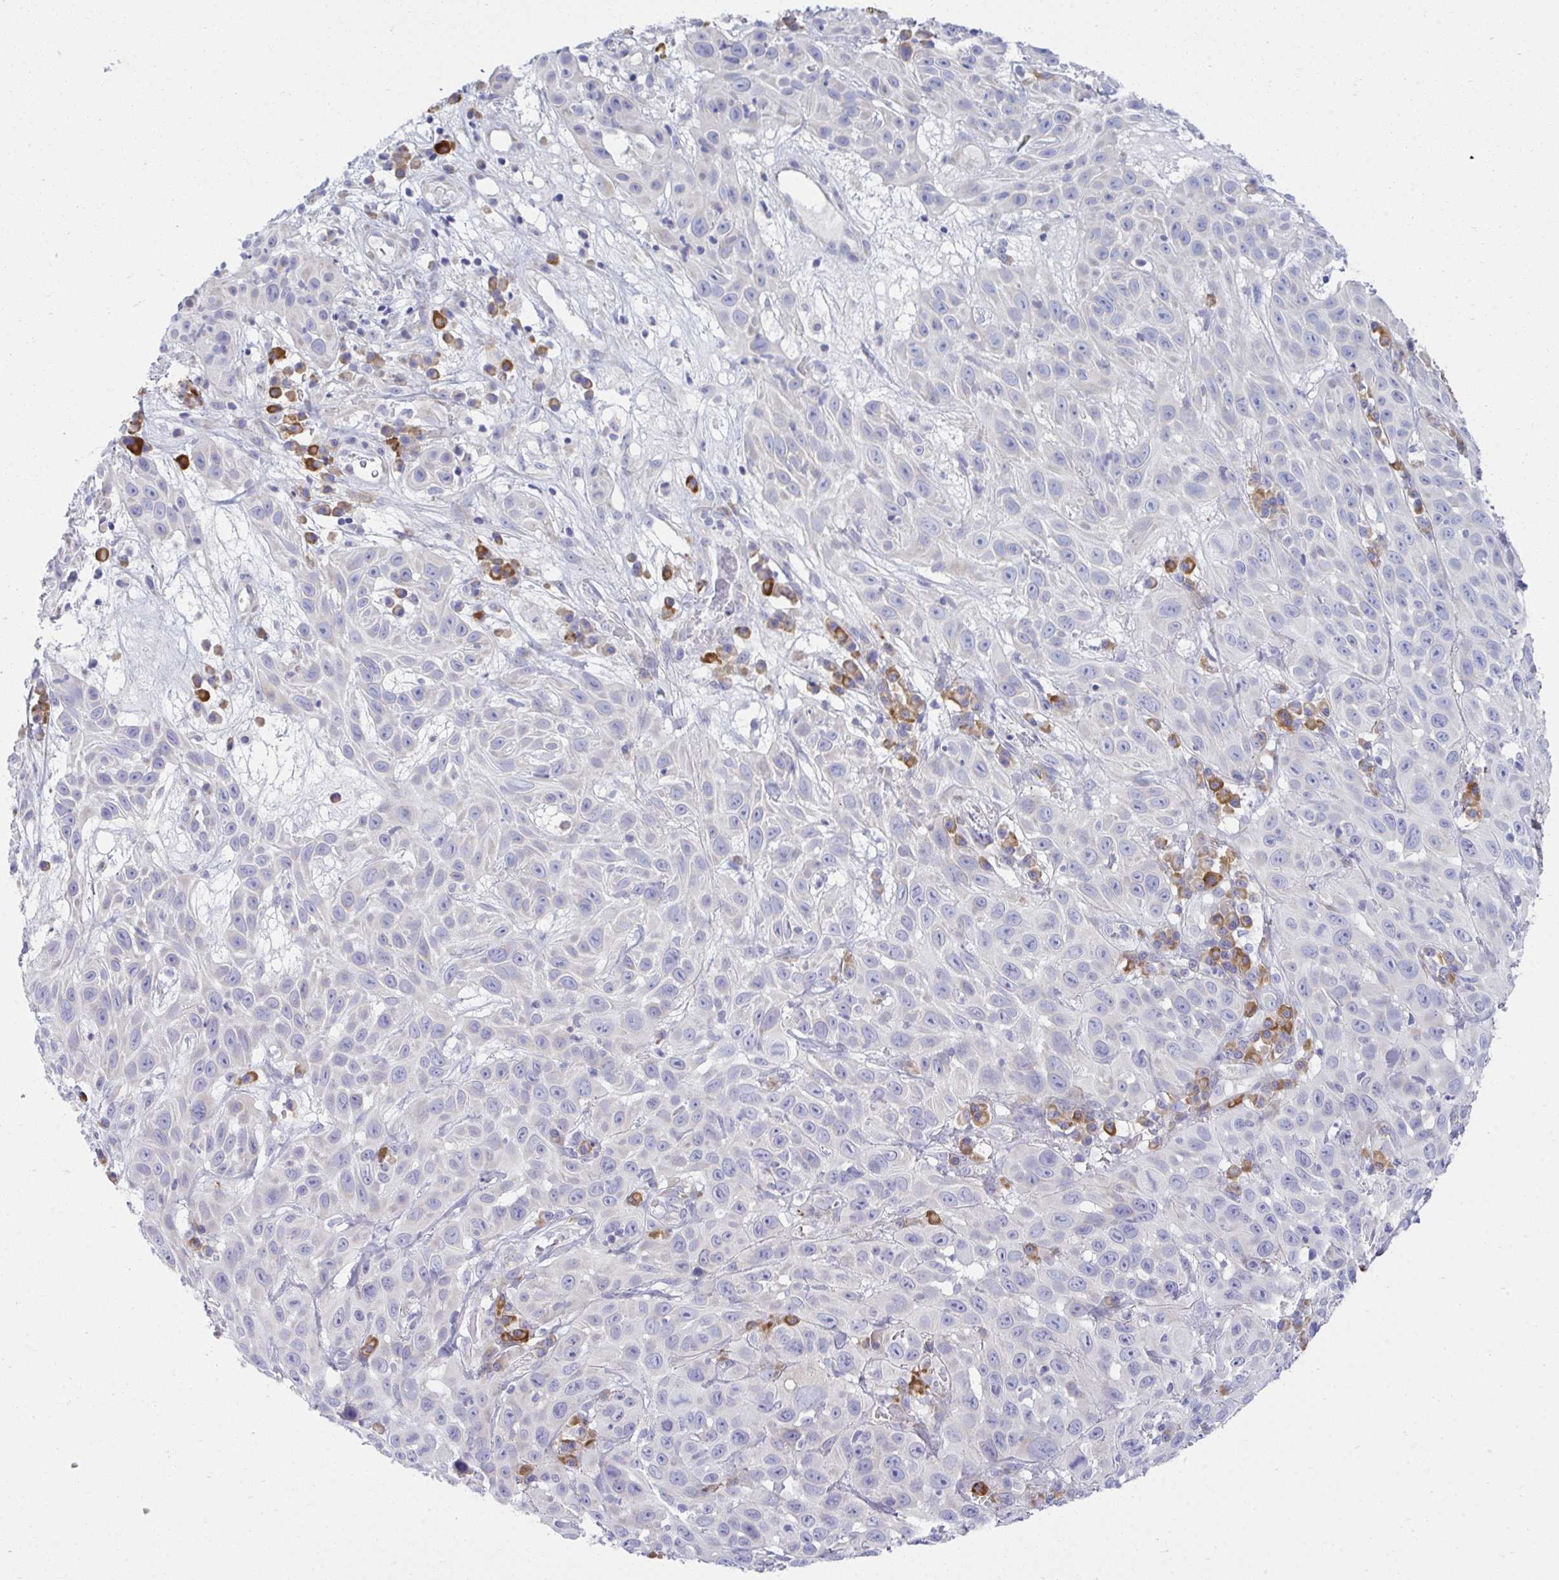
{"staining": {"intensity": "negative", "quantity": "none", "location": "none"}, "tissue": "skin cancer", "cell_type": "Tumor cells", "image_type": "cancer", "snomed": [{"axis": "morphology", "description": "Squamous cell carcinoma, NOS"}, {"axis": "topography", "description": "Skin"}], "caption": "Skin squamous cell carcinoma was stained to show a protein in brown. There is no significant positivity in tumor cells. (DAB (3,3'-diaminobenzidine) IHC, high magnification).", "gene": "FASLG", "patient": {"sex": "male", "age": 82}}